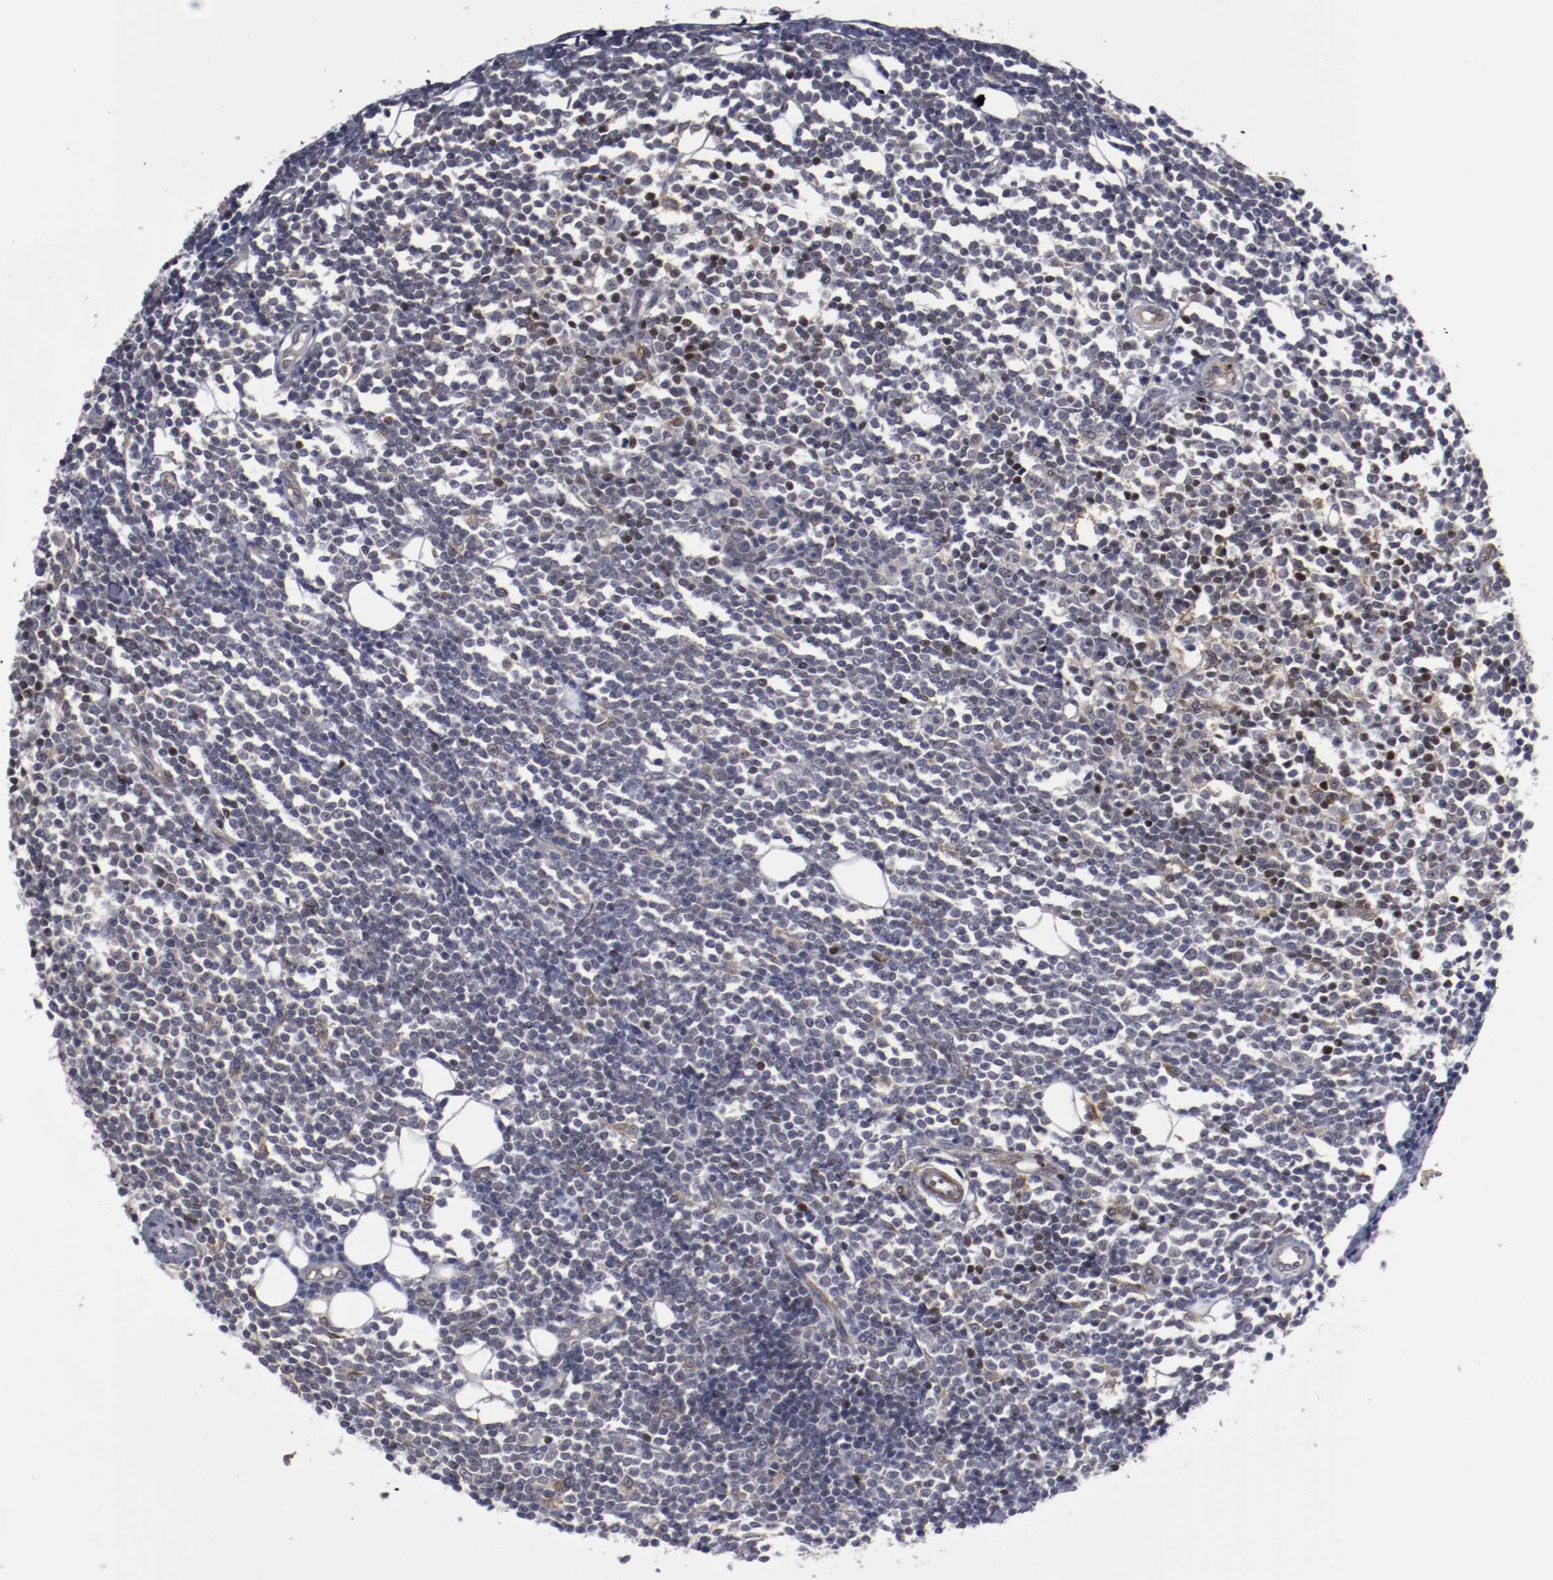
{"staining": {"intensity": "moderate", "quantity": "<25%", "location": "cytoplasmic/membranous,nuclear"}, "tissue": "lymphoma", "cell_type": "Tumor cells", "image_type": "cancer", "snomed": [{"axis": "morphology", "description": "Malignant lymphoma, non-Hodgkin's type, Low grade"}, {"axis": "topography", "description": "Soft tissue"}], "caption": "The image shows staining of malignant lymphoma, non-Hodgkin's type (low-grade), revealing moderate cytoplasmic/membranous and nuclear protein positivity (brown color) within tumor cells. (DAB IHC with brightfield microscopy, high magnification).", "gene": "LEF1", "patient": {"sex": "male", "age": 92}}